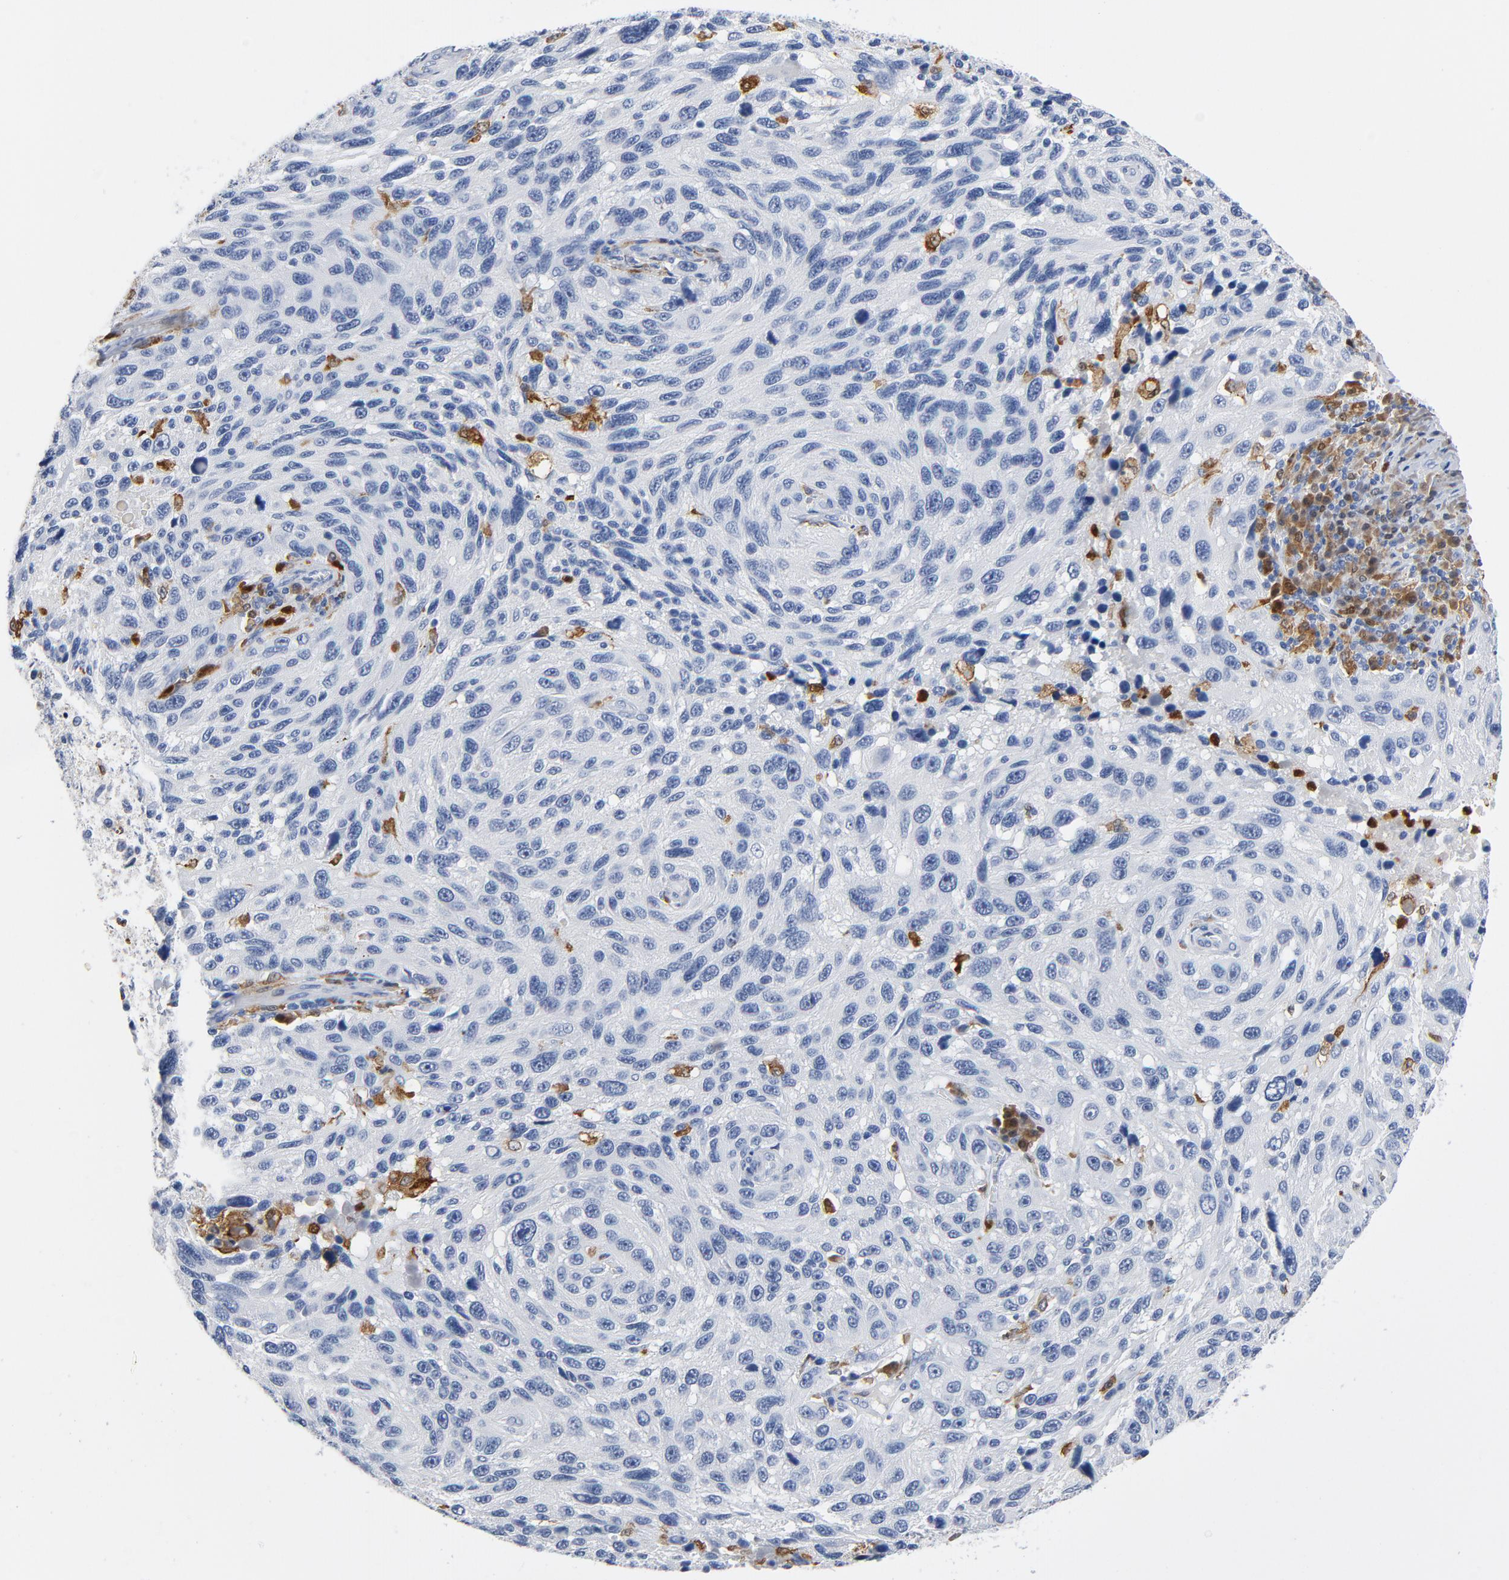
{"staining": {"intensity": "negative", "quantity": "none", "location": "none"}, "tissue": "melanoma", "cell_type": "Tumor cells", "image_type": "cancer", "snomed": [{"axis": "morphology", "description": "Malignant melanoma, NOS"}, {"axis": "topography", "description": "Skin"}], "caption": "Image shows no significant protein positivity in tumor cells of melanoma.", "gene": "NCF1", "patient": {"sex": "male", "age": 53}}